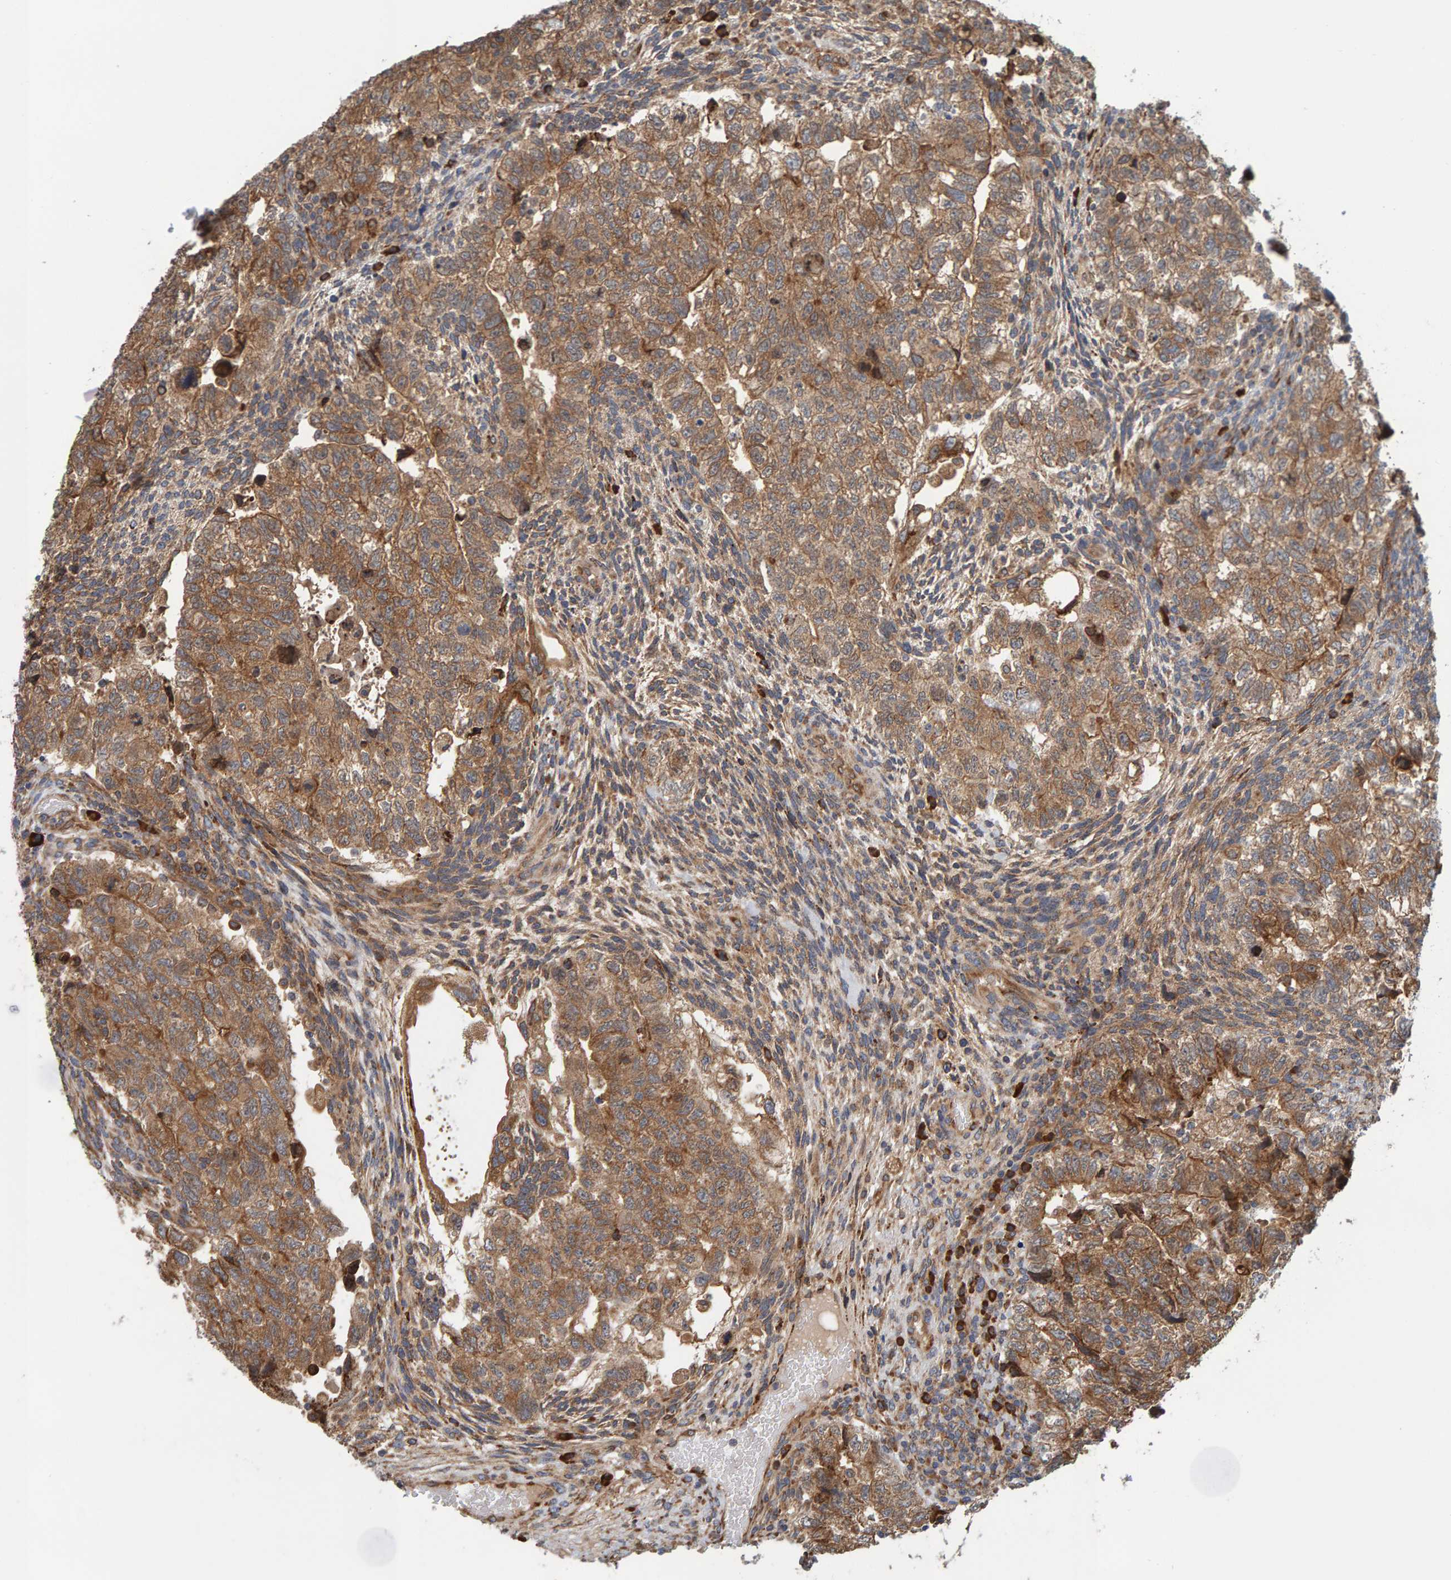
{"staining": {"intensity": "moderate", "quantity": ">75%", "location": "cytoplasmic/membranous"}, "tissue": "testis cancer", "cell_type": "Tumor cells", "image_type": "cancer", "snomed": [{"axis": "morphology", "description": "Carcinoma, Embryonal, NOS"}, {"axis": "topography", "description": "Testis"}], "caption": "Human testis embryonal carcinoma stained for a protein (brown) displays moderate cytoplasmic/membranous positive expression in about >75% of tumor cells.", "gene": "BAIAP2", "patient": {"sex": "male", "age": 36}}